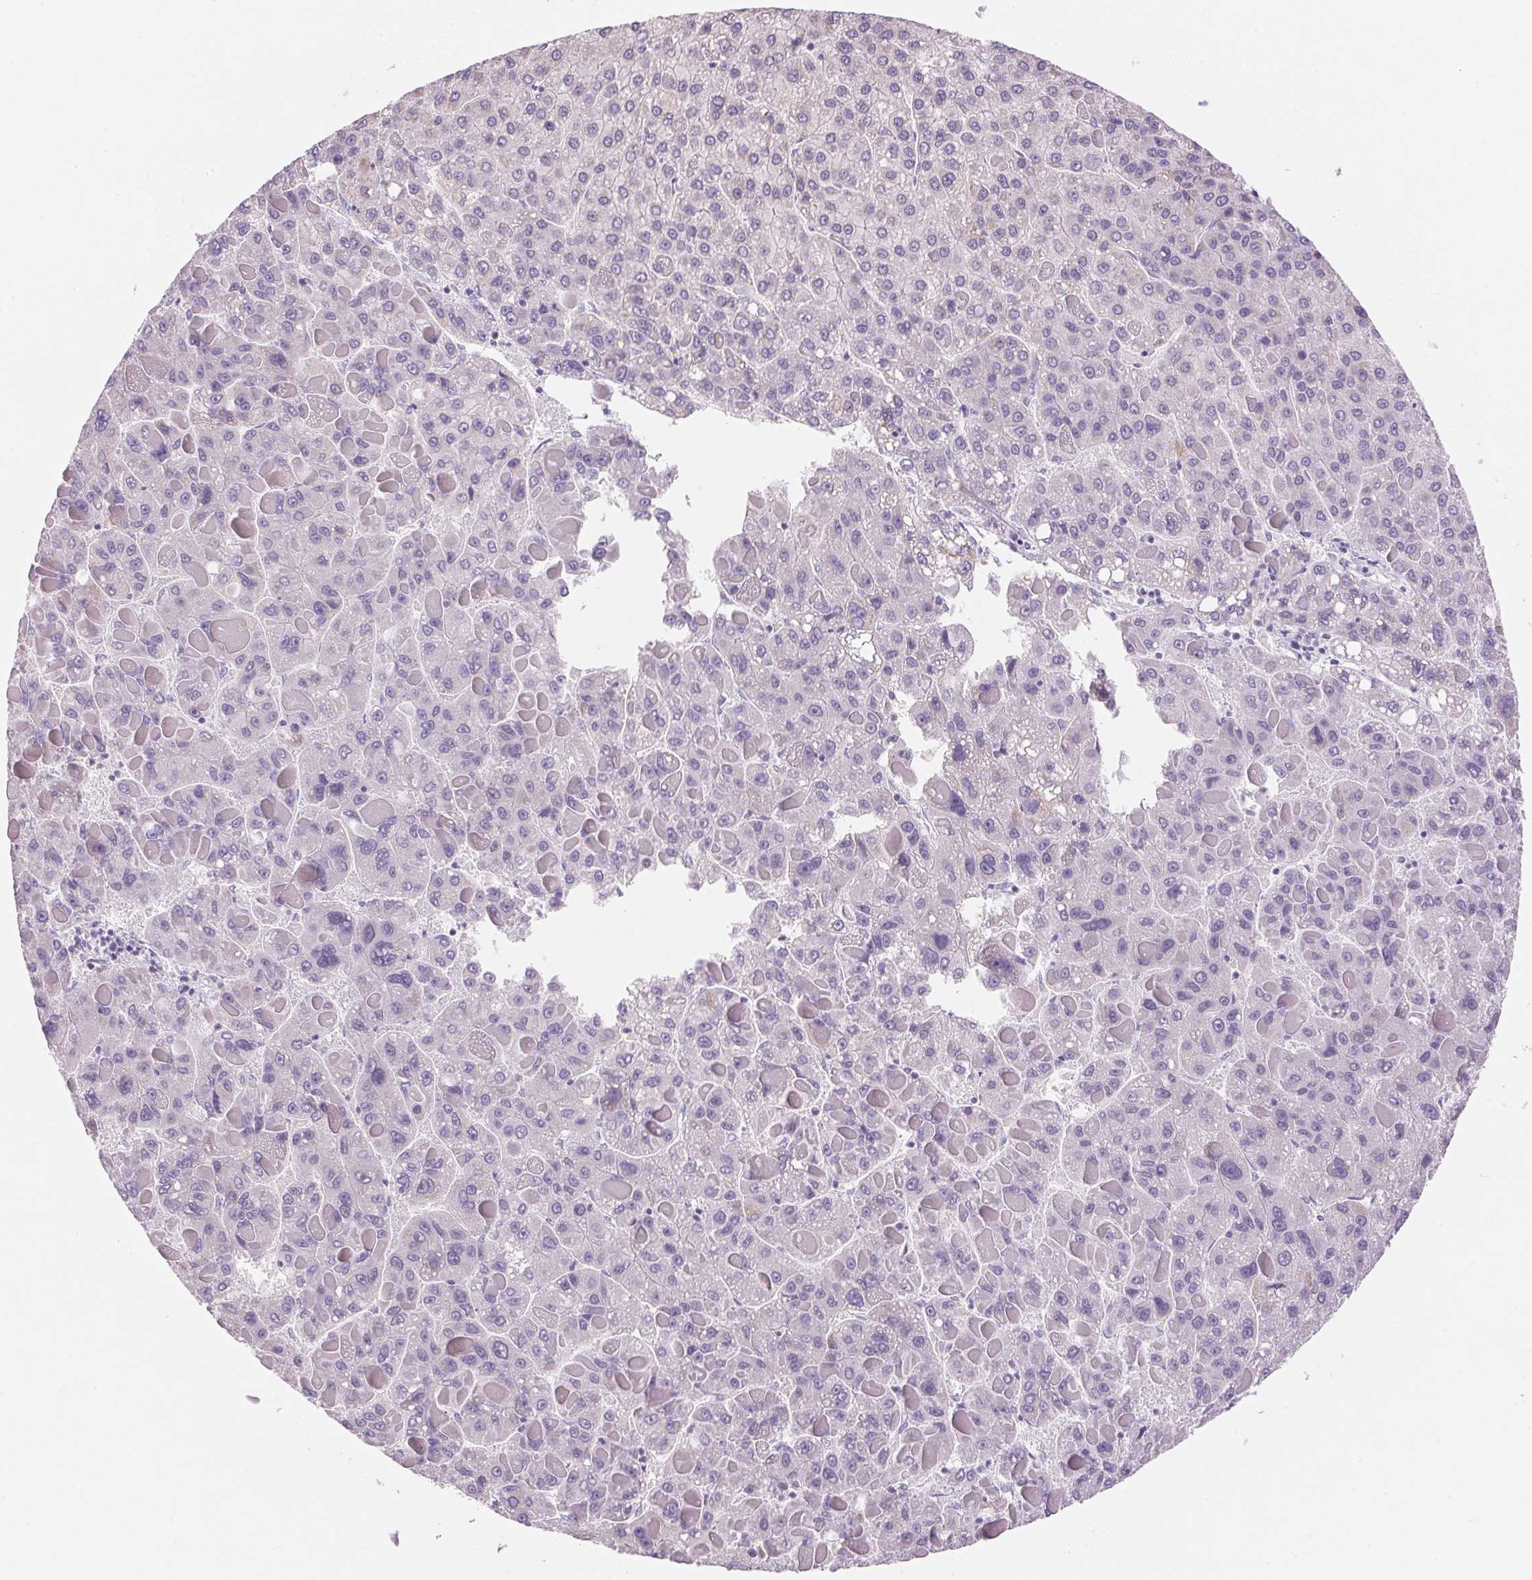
{"staining": {"intensity": "negative", "quantity": "none", "location": "none"}, "tissue": "liver cancer", "cell_type": "Tumor cells", "image_type": "cancer", "snomed": [{"axis": "morphology", "description": "Carcinoma, Hepatocellular, NOS"}, {"axis": "topography", "description": "Liver"}], "caption": "An immunohistochemistry photomicrograph of liver cancer is shown. There is no staining in tumor cells of liver cancer.", "gene": "HSD17B2", "patient": {"sex": "female", "age": 82}}